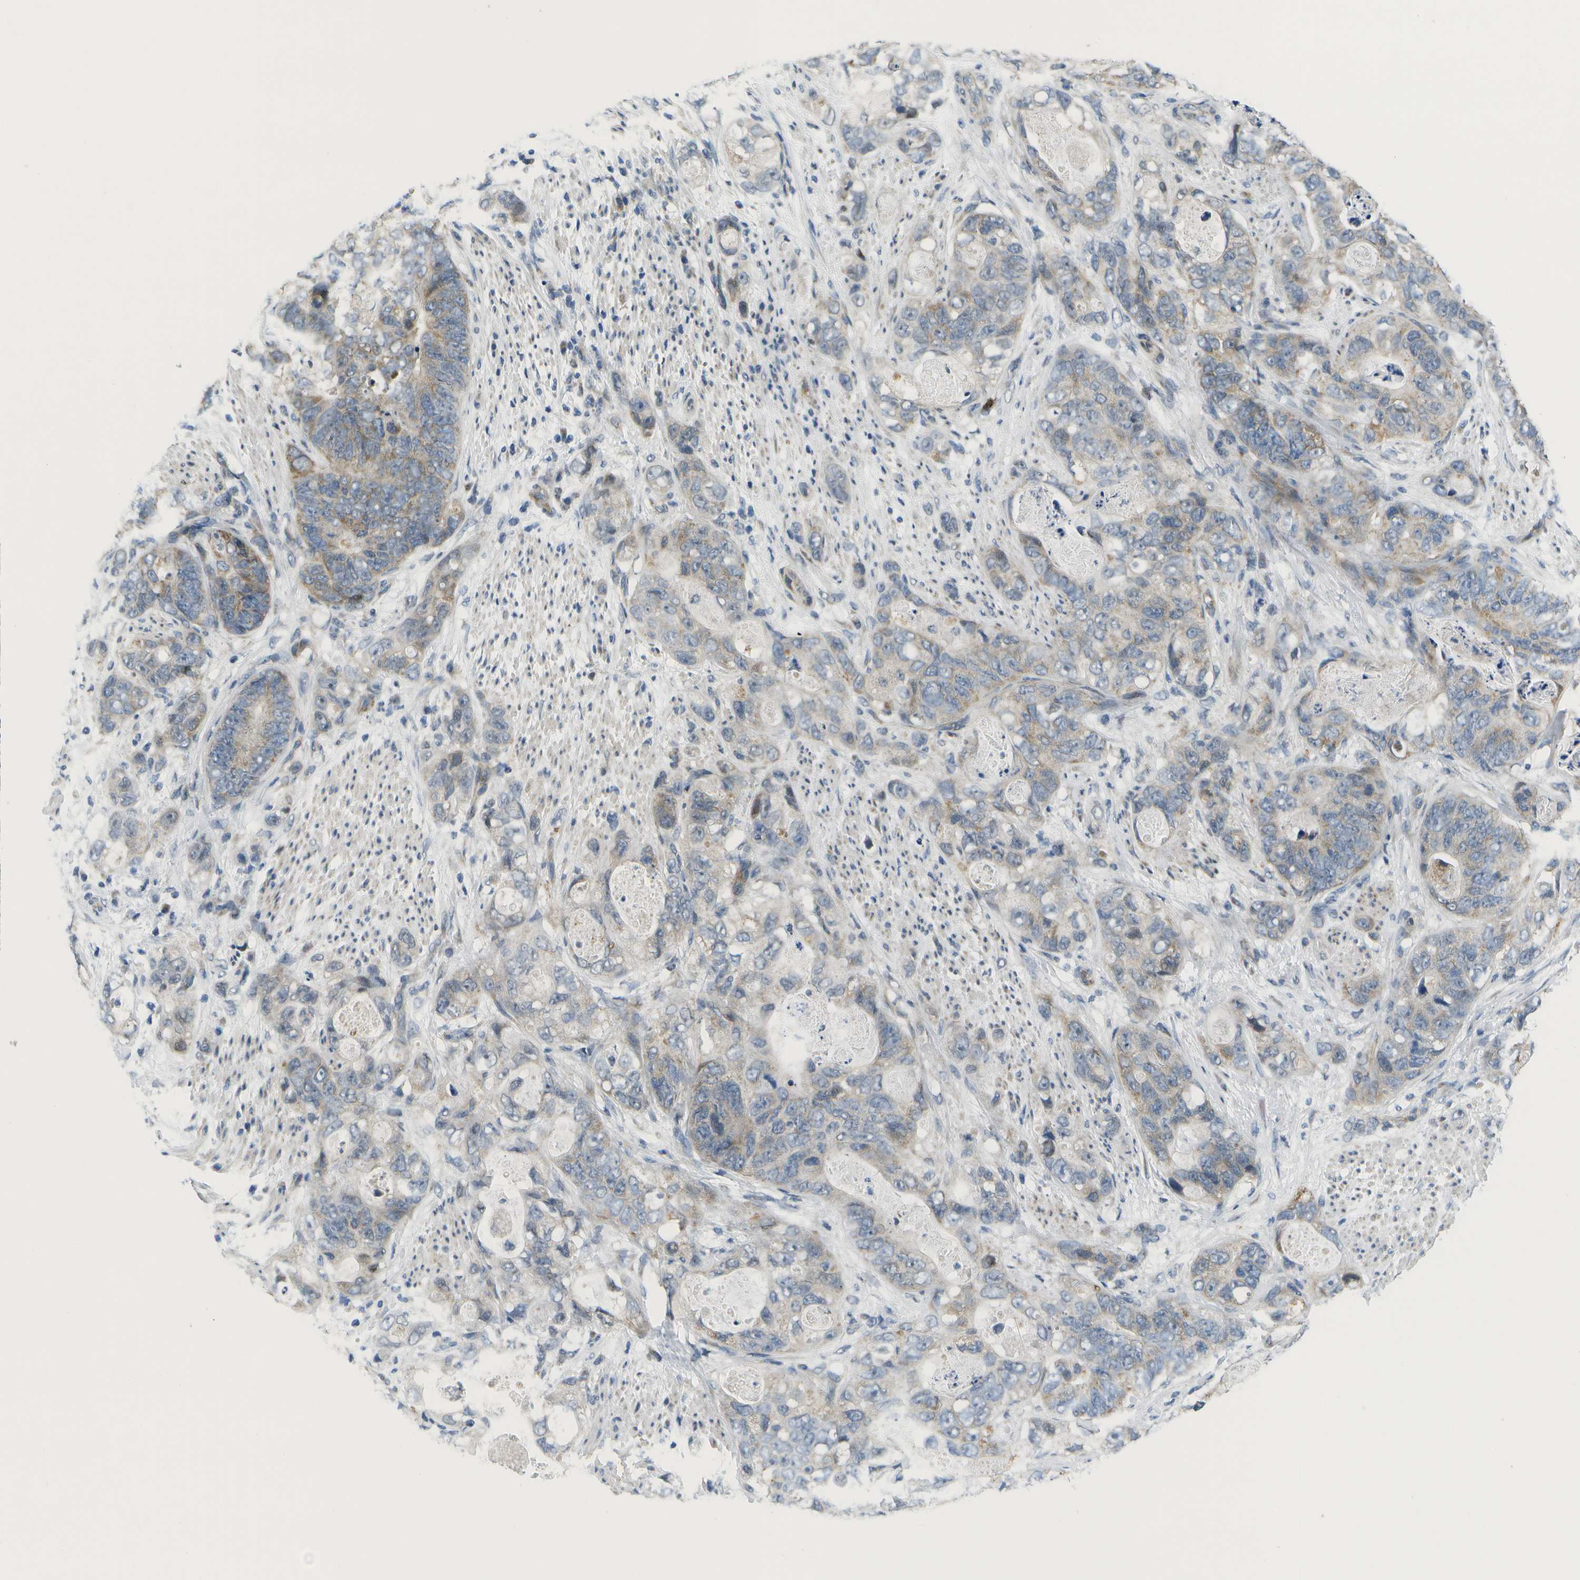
{"staining": {"intensity": "moderate", "quantity": "<25%", "location": "cytoplasmic/membranous"}, "tissue": "stomach cancer", "cell_type": "Tumor cells", "image_type": "cancer", "snomed": [{"axis": "morphology", "description": "Adenocarcinoma, NOS"}, {"axis": "topography", "description": "Stomach"}], "caption": "Tumor cells display moderate cytoplasmic/membranous expression in about <25% of cells in stomach adenocarcinoma.", "gene": "GALNT15", "patient": {"sex": "female", "age": 89}}